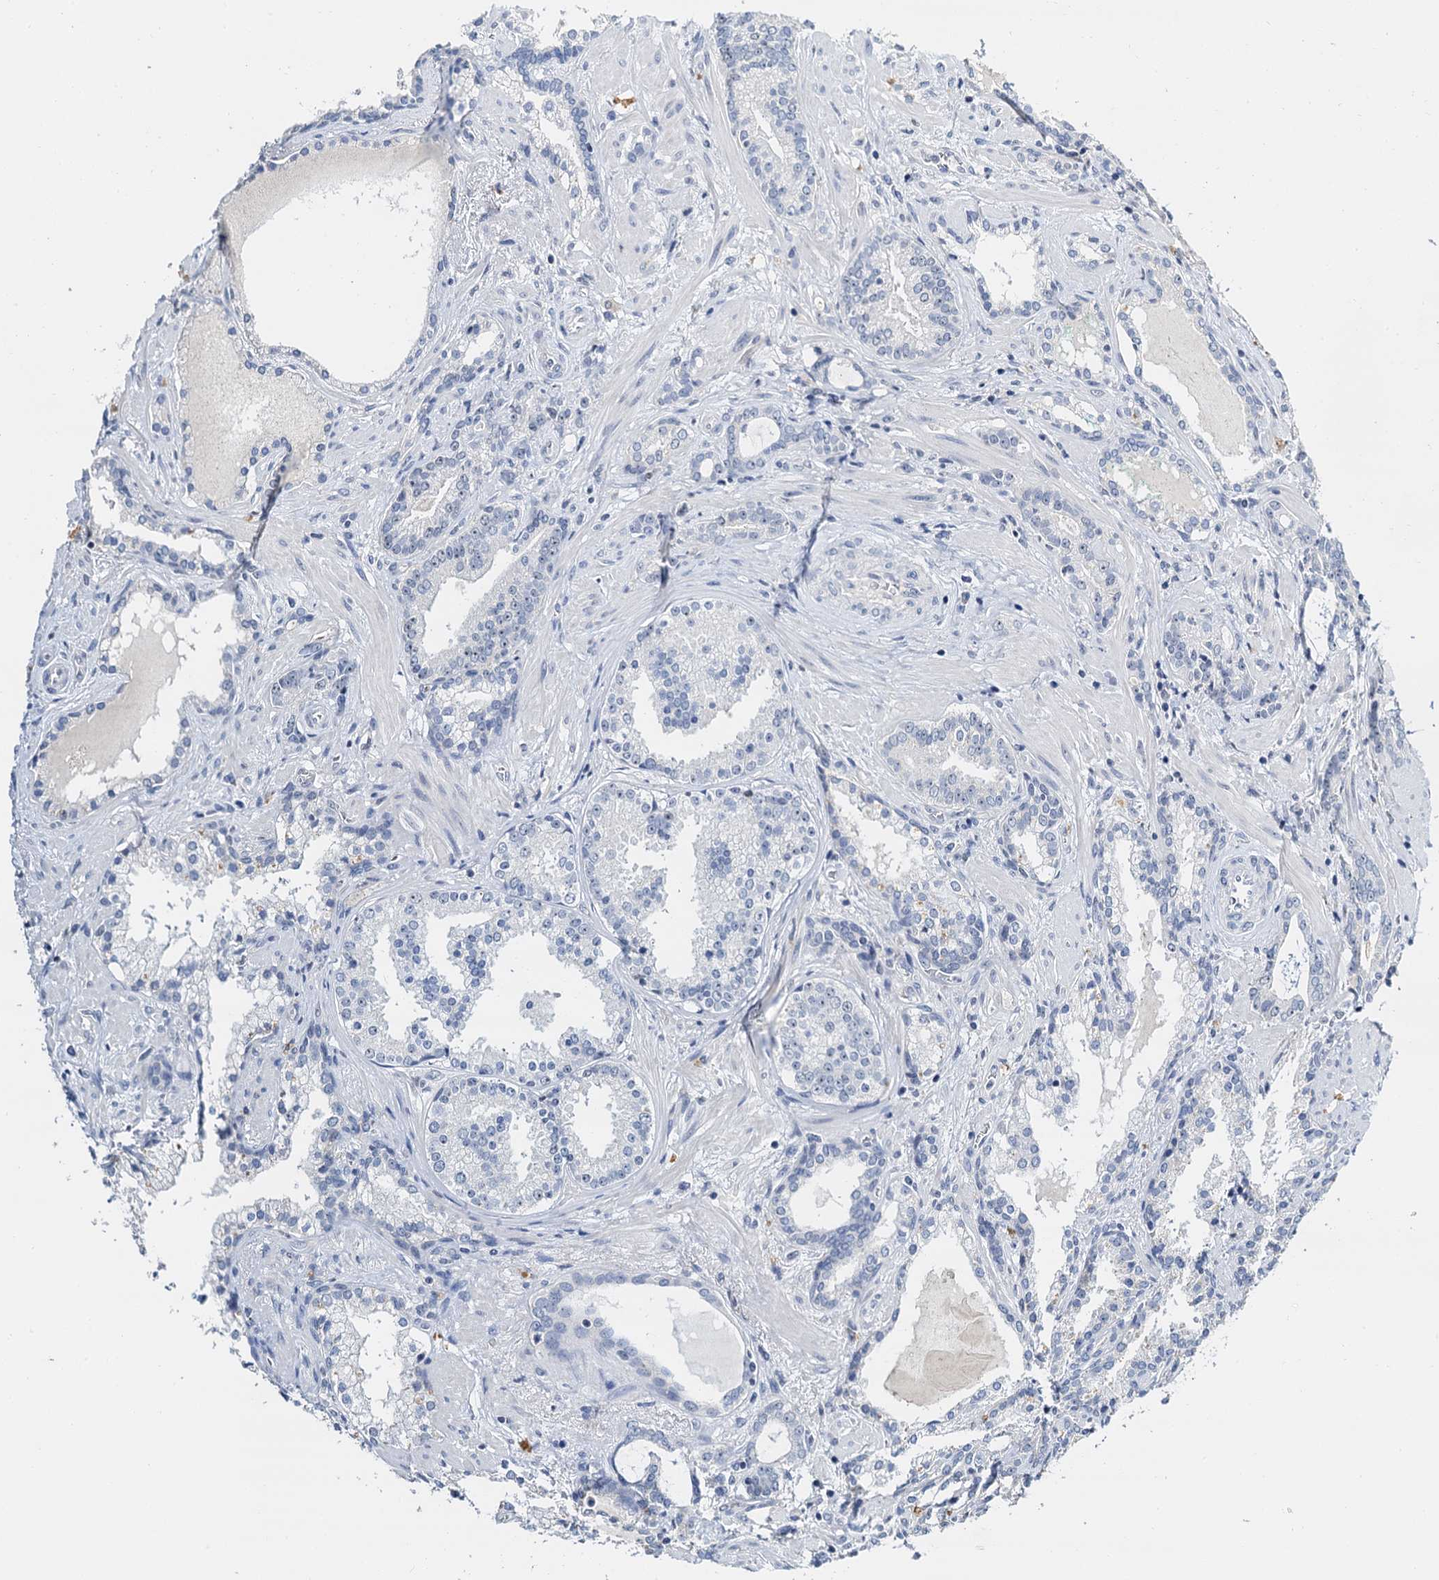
{"staining": {"intensity": "negative", "quantity": "none", "location": "none"}, "tissue": "prostate cancer", "cell_type": "Tumor cells", "image_type": "cancer", "snomed": [{"axis": "morphology", "description": "Adenocarcinoma, High grade"}, {"axis": "topography", "description": "Prostate"}], "caption": "The image demonstrates no significant staining in tumor cells of prostate adenocarcinoma (high-grade). (DAB immunohistochemistry (IHC) with hematoxylin counter stain).", "gene": "NOP2", "patient": {"sex": "male", "age": 58}}